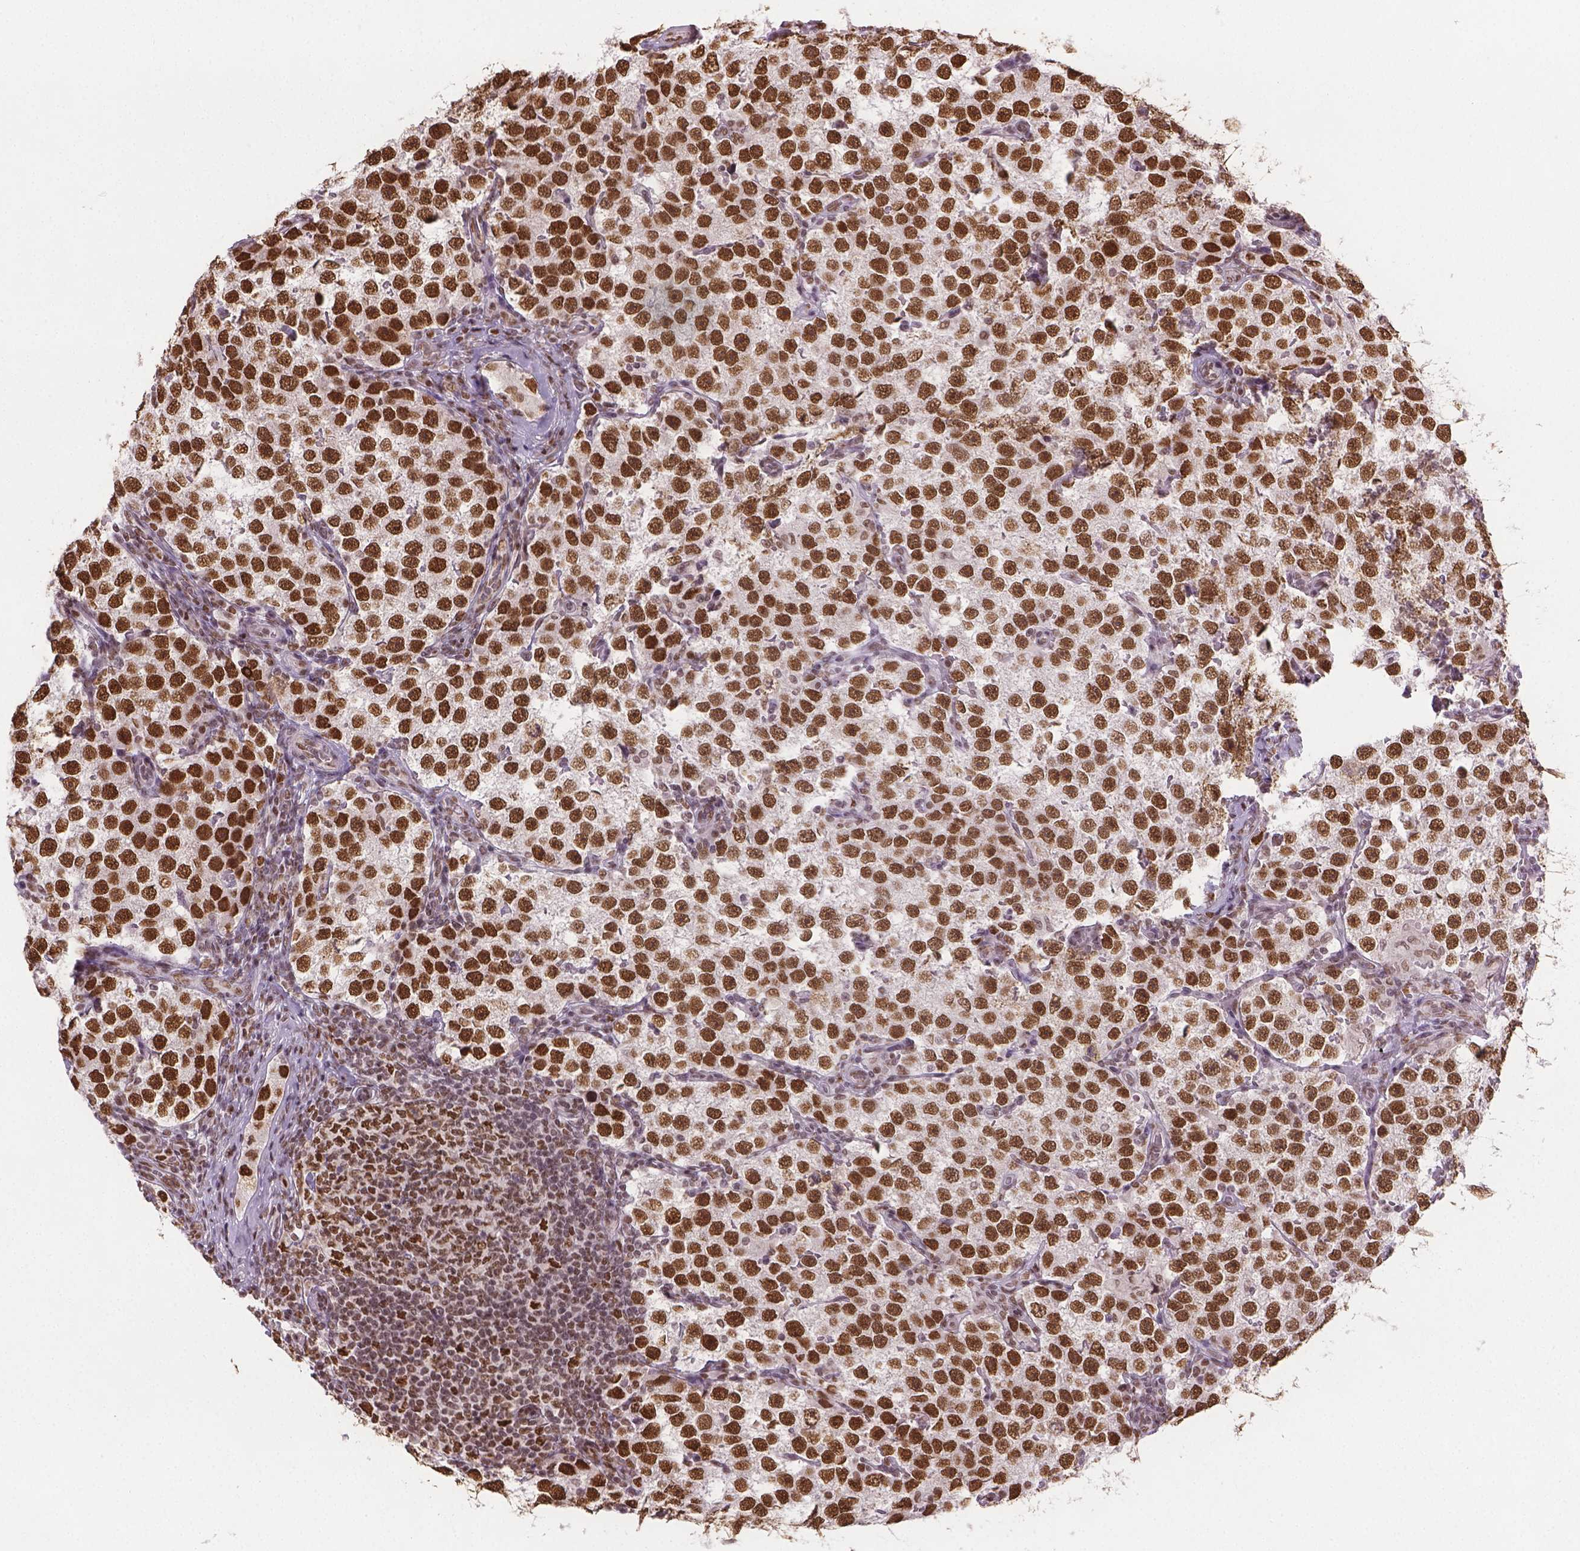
{"staining": {"intensity": "moderate", "quantity": ">75%", "location": "nuclear"}, "tissue": "testis cancer", "cell_type": "Tumor cells", "image_type": "cancer", "snomed": [{"axis": "morphology", "description": "Seminoma, NOS"}, {"axis": "topography", "description": "Testis"}], "caption": "Brown immunohistochemical staining in human seminoma (testis) displays moderate nuclear positivity in approximately >75% of tumor cells.", "gene": "FANCE", "patient": {"sex": "male", "age": 37}}